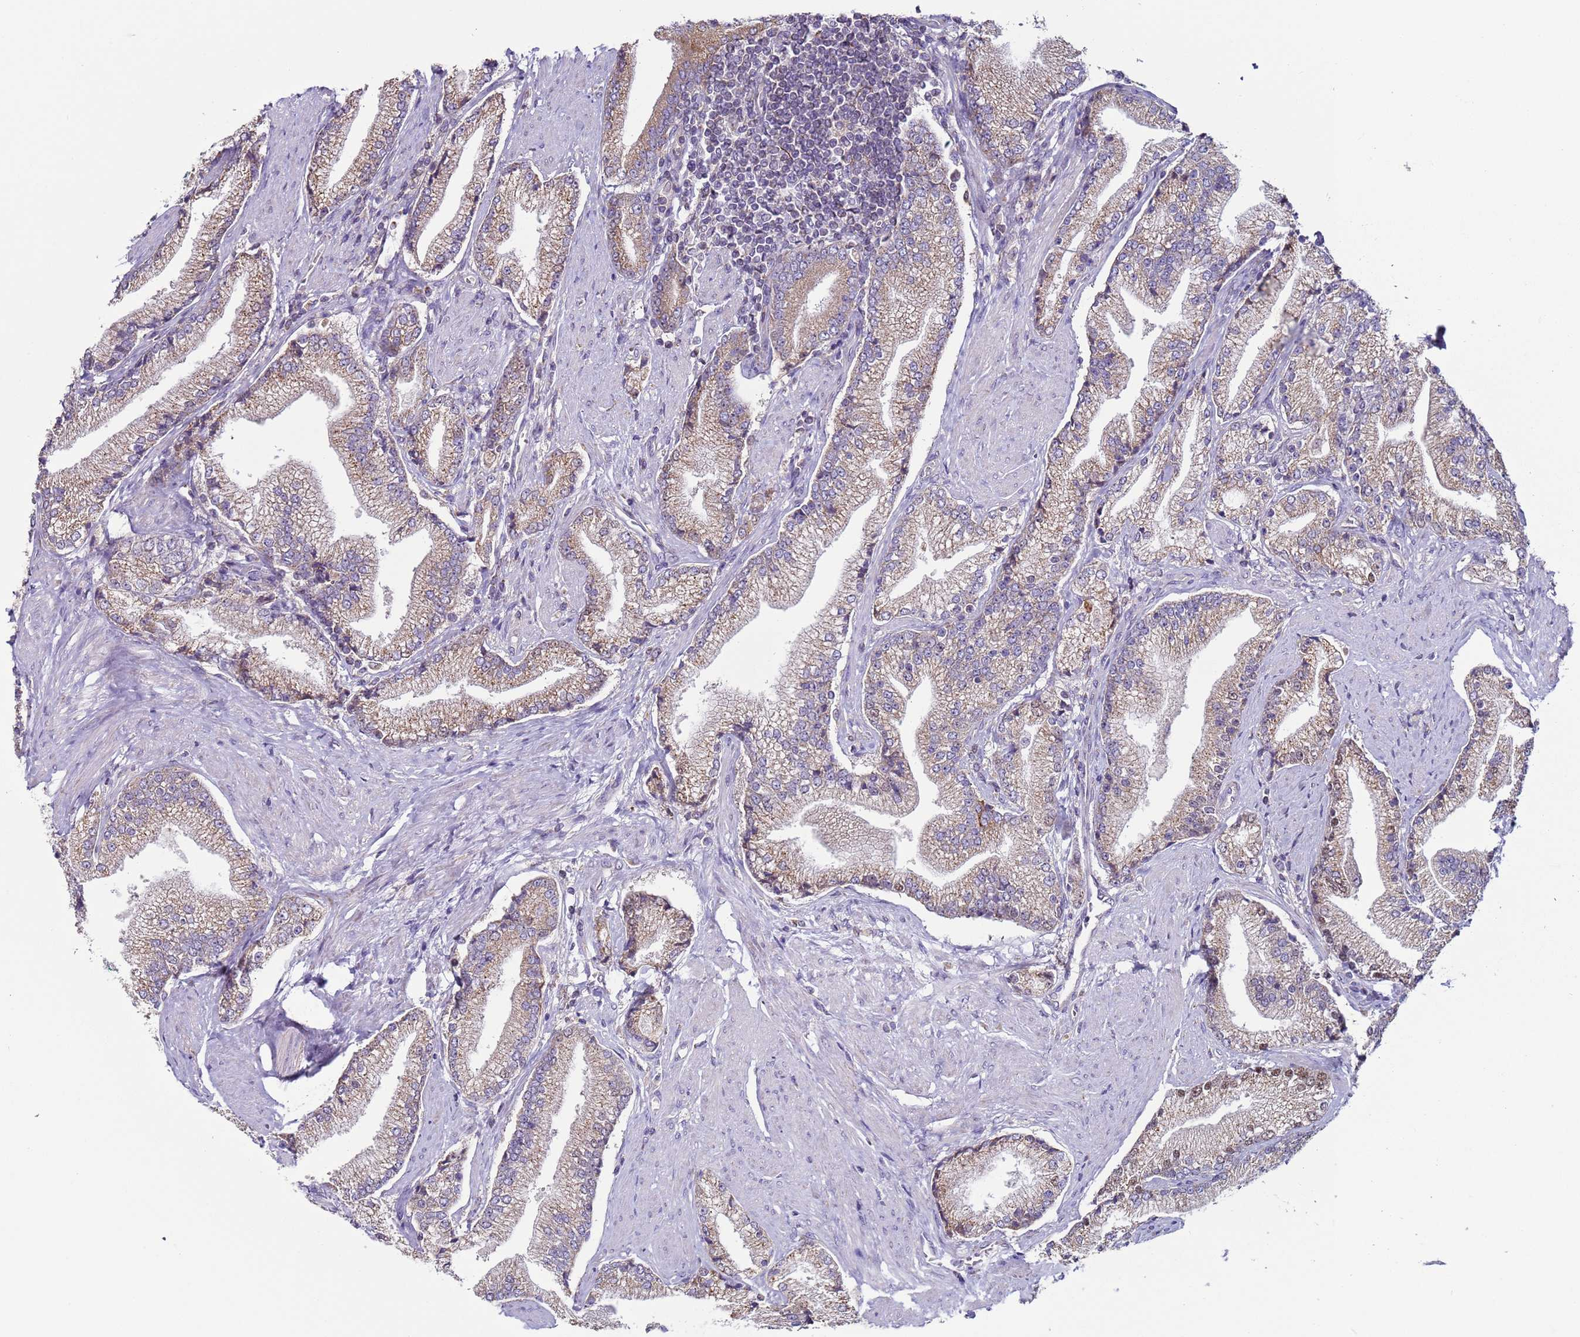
{"staining": {"intensity": "weak", "quantity": "25%-75%", "location": "cytoplasmic/membranous"}, "tissue": "prostate cancer", "cell_type": "Tumor cells", "image_type": "cancer", "snomed": [{"axis": "morphology", "description": "Adenocarcinoma, High grade"}, {"axis": "topography", "description": "Prostate"}], "caption": "A micrograph showing weak cytoplasmic/membranous expression in about 25%-75% of tumor cells in high-grade adenocarcinoma (prostate), as visualized by brown immunohistochemical staining.", "gene": "DIP2B", "patient": {"sex": "male", "age": 67}}